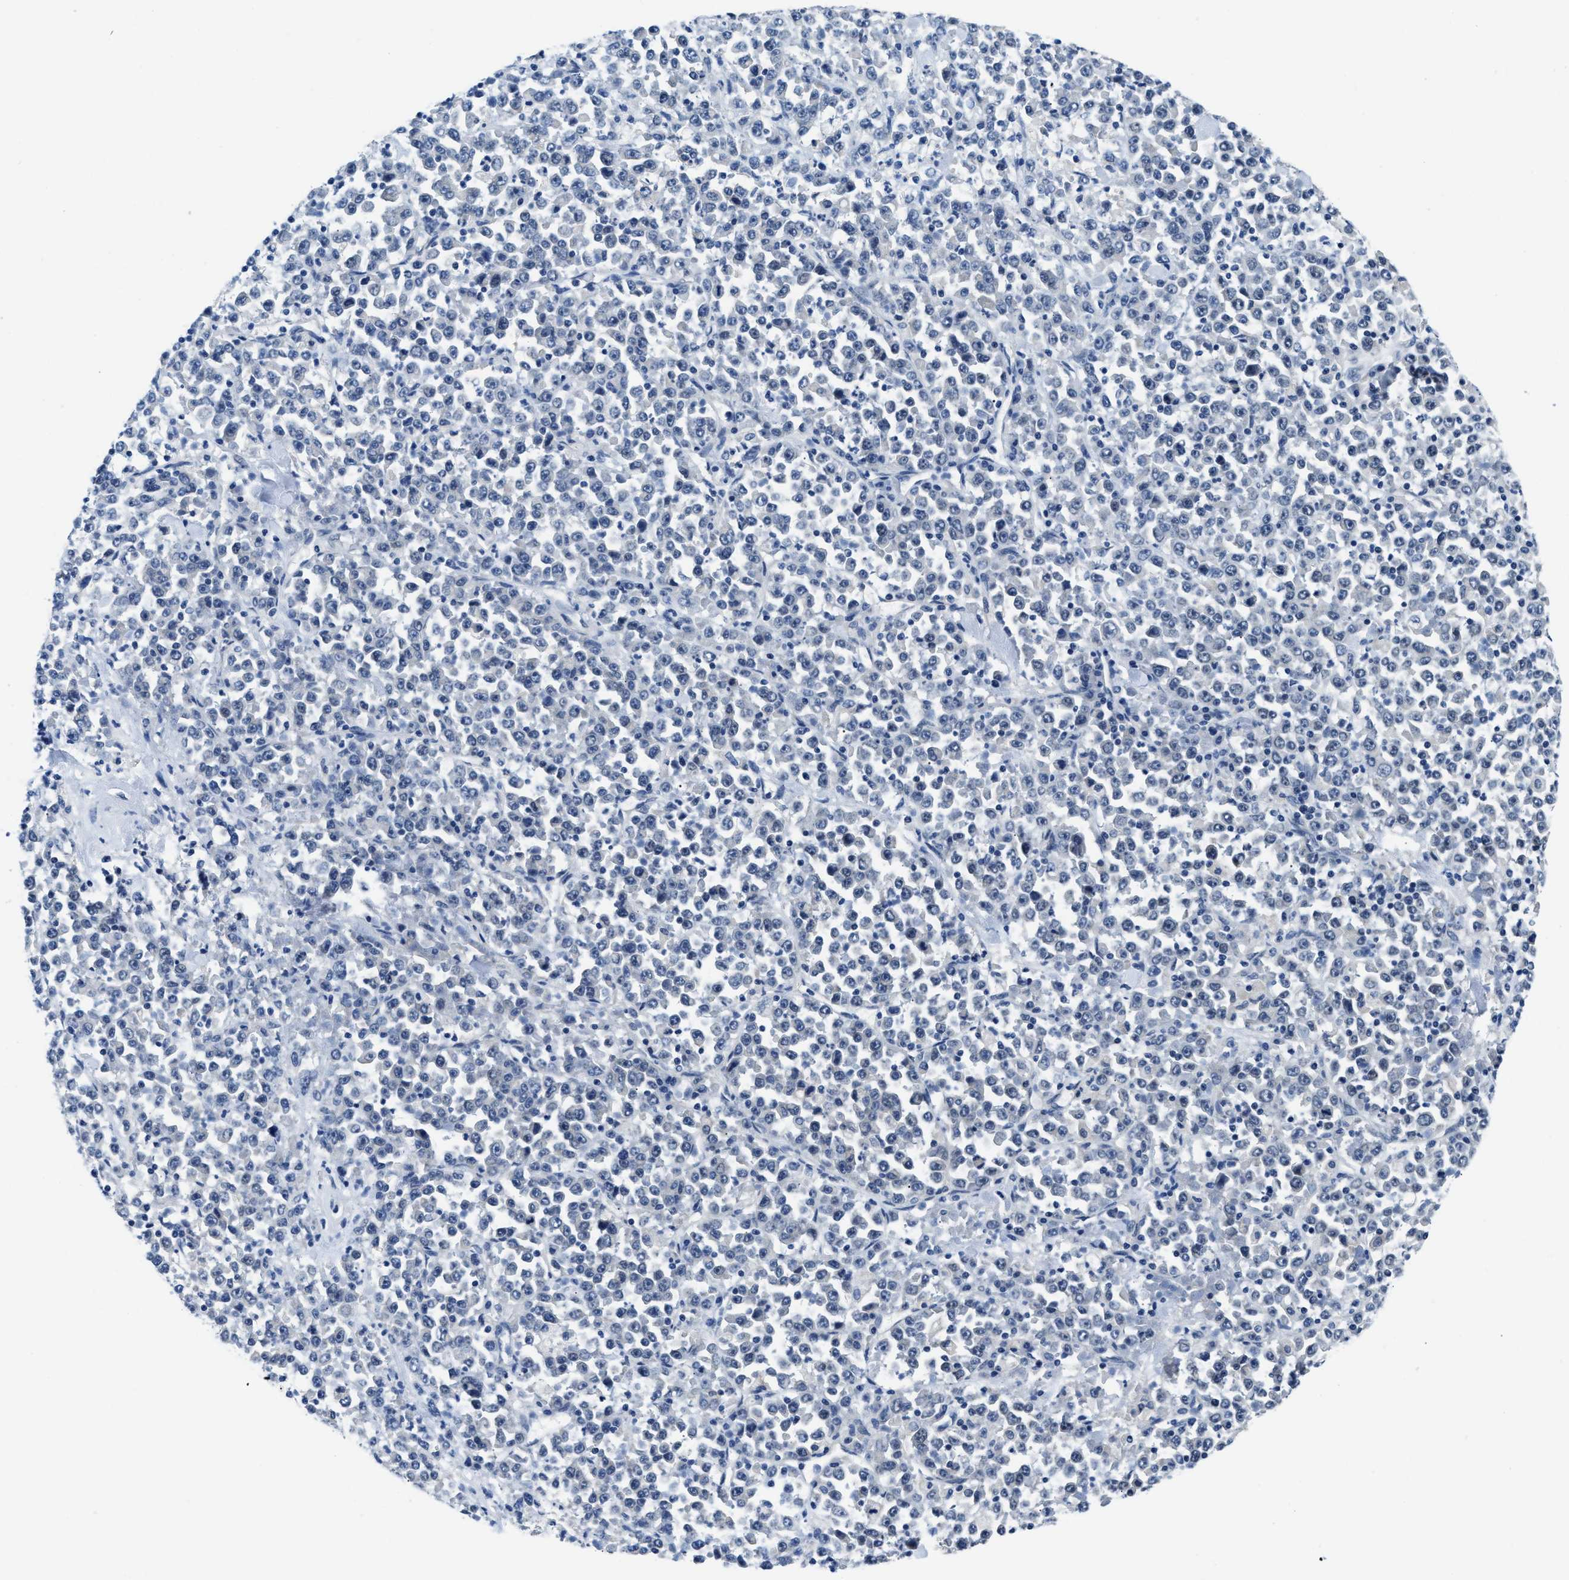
{"staining": {"intensity": "negative", "quantity": "none", "location": "none"}, "tissue": "stomach cancer", "cell_type": "Tumor cells", "image_type": "cancer", "snomed": [{"axis": "morphology", "description": "Normal tissue, NOS"}, {"axis": "morphology", "description": "Adenocarcinoma, NOS"}, {"axis": "topography", "description": "Stomach, upper"}, {"axis": "topography", "description": "Stomach"}], "caption": "DAB (3,3'-diaminobenzidine) immunohistochemical staining of human adenocarcinoma (stomach) displays no significant positivity in tumor cells.", "gene": "CLGN", "patient": {"sex": "male", "age": 59}}